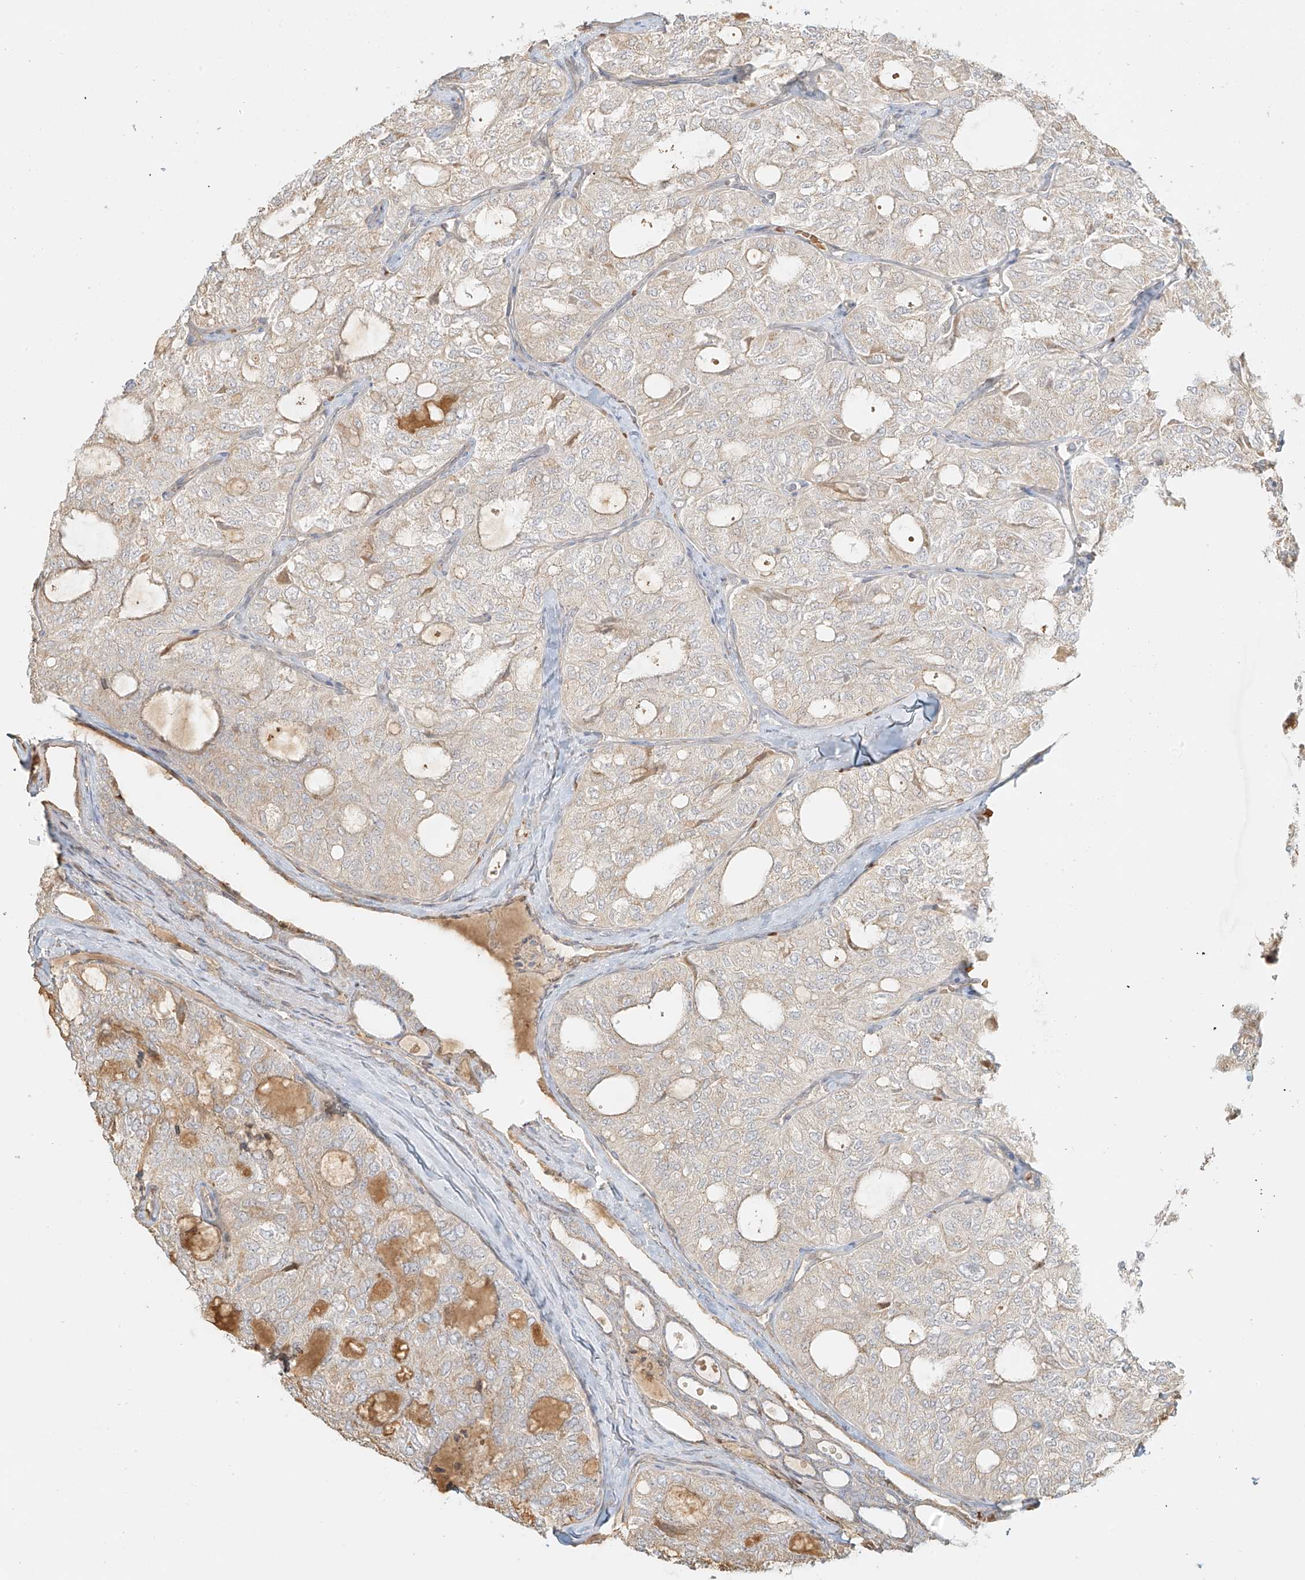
{"staining": {"intensity": "weak", "quantity": "<25%", "location": "cytoplasmic/membranous"}, "tissue": "thyroid cancer", "cell_type": "Tumor cells", "image_type": "cancer", "snomed": [{"axis": "morphology", "description": "Follicular adenoma carcinoma, NOS"}, {"axis": "topography", "description": "Thyroid gland"}], "caption": "DAB (3,3'-diaminobenzidine) immunohistochemical staining of thyroid follicular adenoma carcinoma demonstrates no significant staining in tumor cells.", "gene": "UPK1B", "patient": {"sex": "male", "age": 75}}